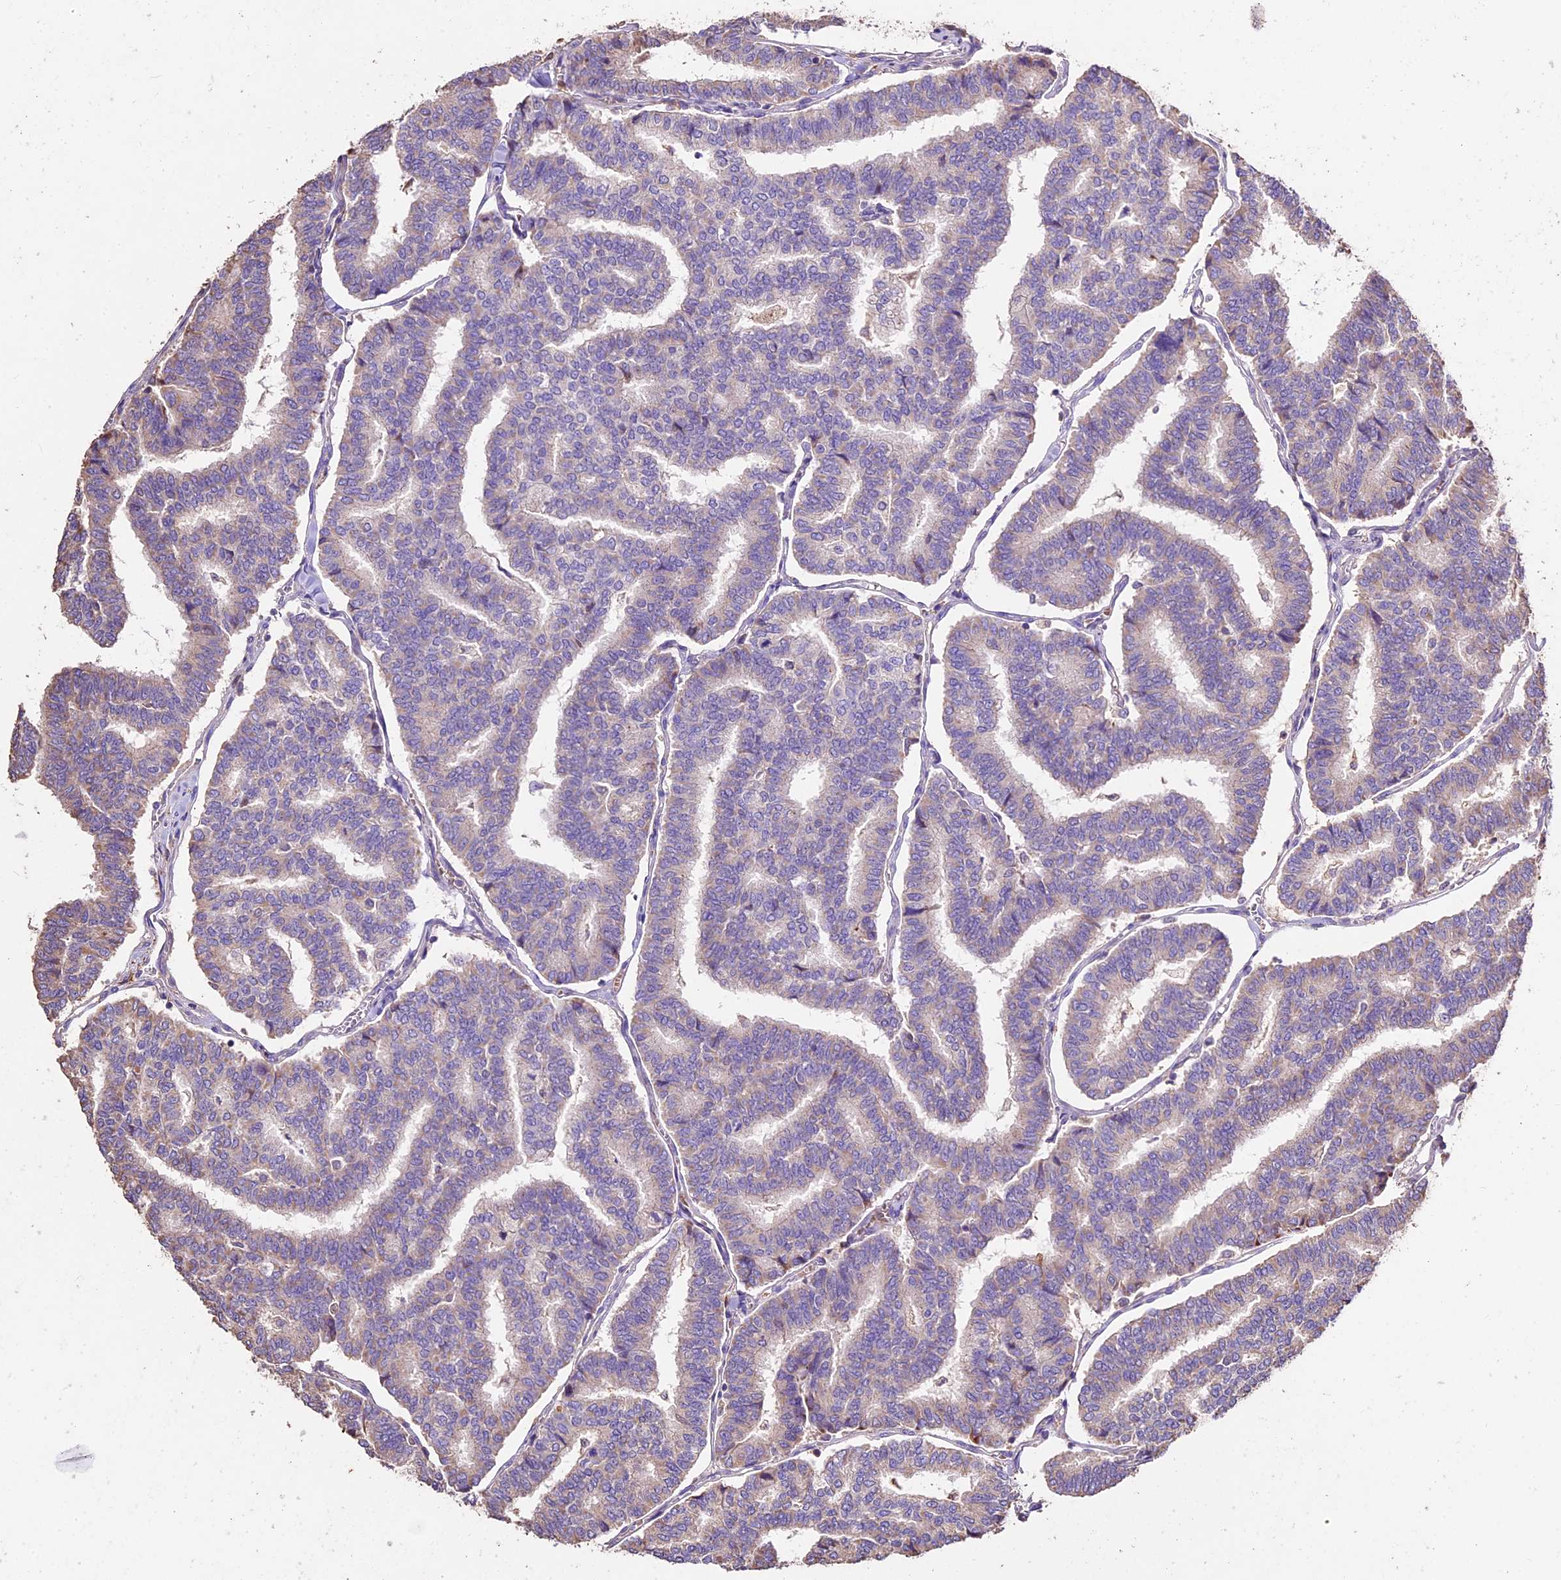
{"staining": {"intensity": "weak", "quantity": "<25%", "location": "cytoplasmic/membranous"}, "tissue": "thyroid cancer", "cell_type": "Tumor cells", "image_type": "cancer", "snomed": [{"axis": "morphology", "description": "Papillary adenocarcinoma, NOS"}, {"axis": "topography", "description": "Thyroid gland"}], "caption": "Thyroid cancer (papillary adenocarcinoma) was stained to show a protein in brown. There is no significant positivity in tumor cells.", "gene": "CRLF1", "patient": {"sex": "female", "age": 35}}